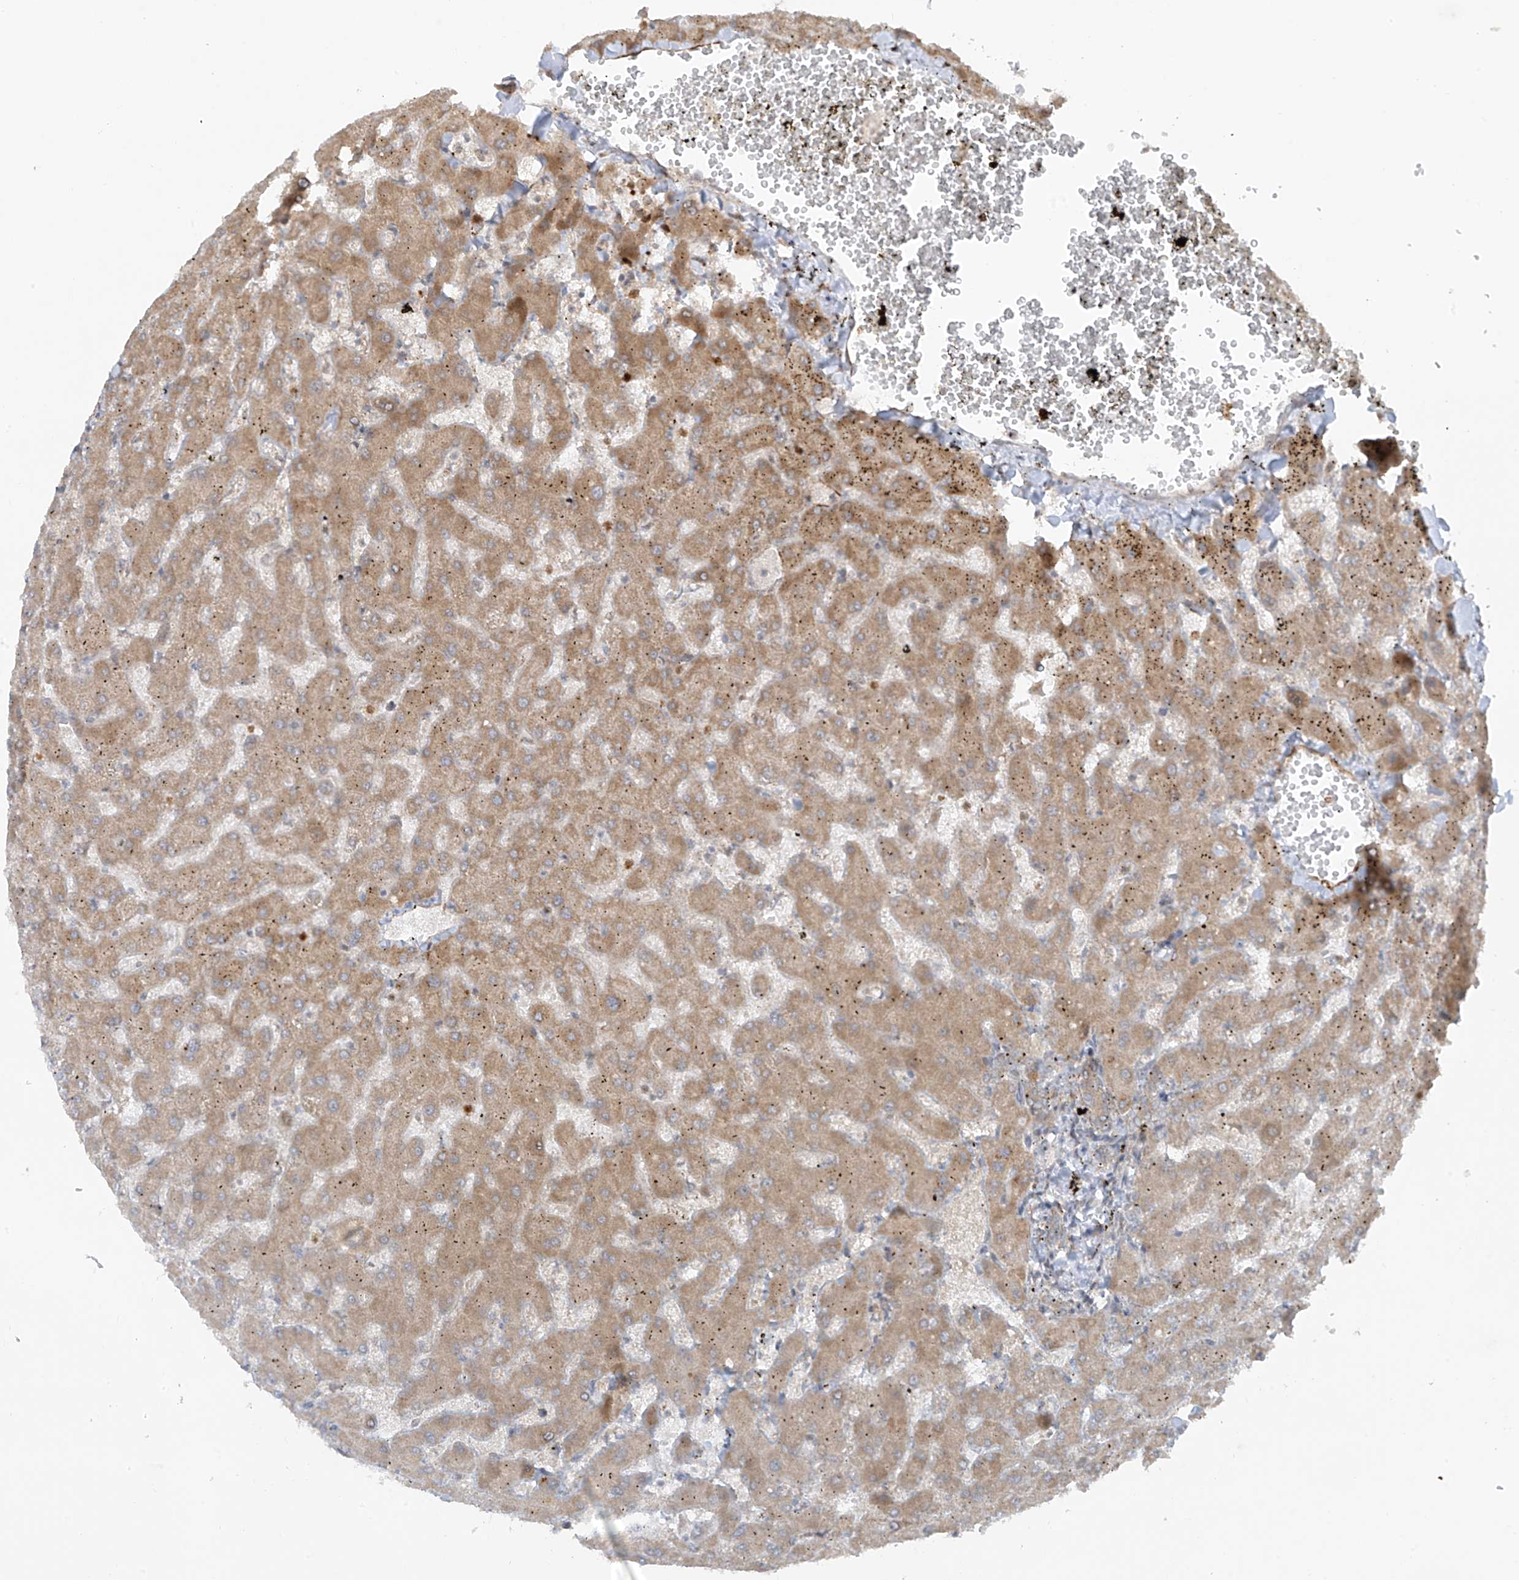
{"staining": {"intensity": "weak", "quantity": ">75%", "location": "cytoplasmic/membranous"}, "tissue": "liver", "cell_type": "Cholangiocytes", "image_type": "normal", "snomed": [{"axis": "morphology", "description": "Normal tissue, NOS"}, {"axis": "topography", "description": "Liver"}], "caption": "IHC (DAB) staining of unremarkable liver exhibits weak cytoplasmic/membranous protein staining in about >75% of cholangiocytes. (Brightfield microscopy of DAB IHC at high magnification).", "gene": "PDE11A", "patient": {"sex": "female", "age": 63}}